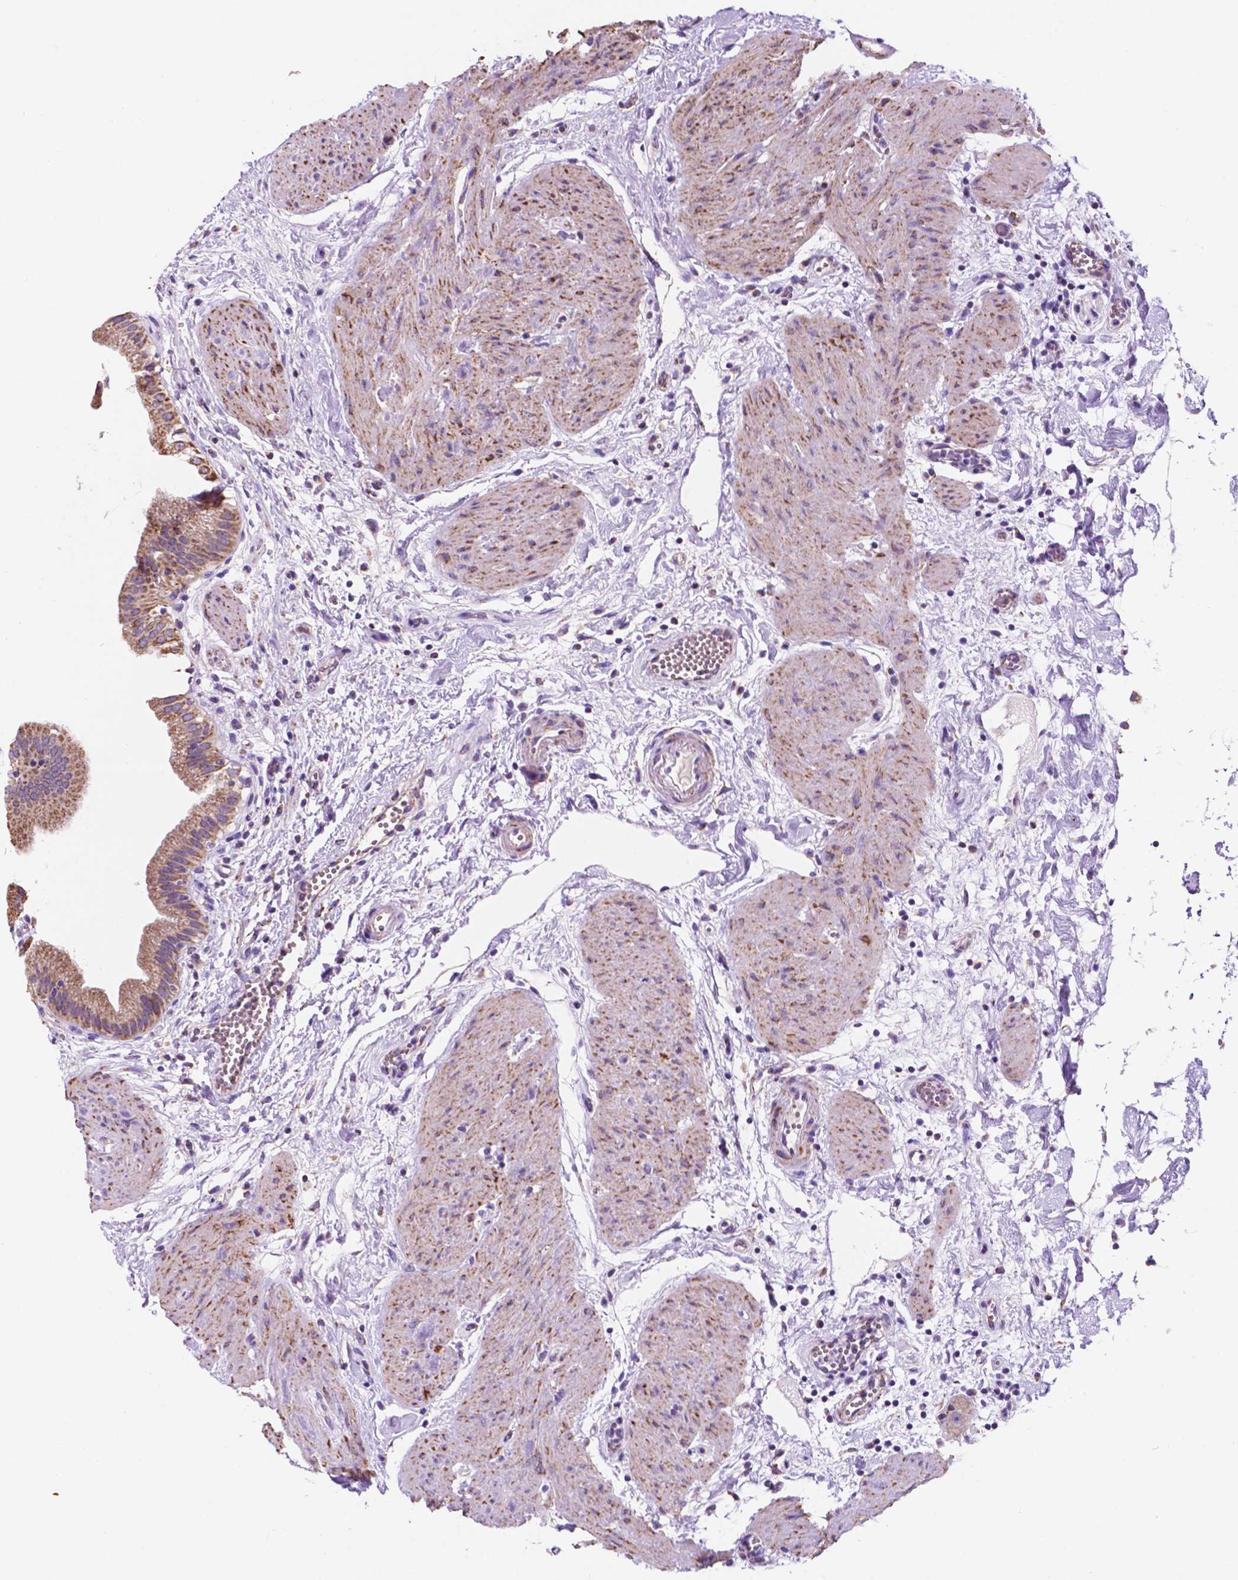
{"staining": {"intensity": "moderate", "quantity": ">75%", "location": "cytoplasmic/membranous"}, "tissue": "gallbladder", "cell_type": "Glandular cells", "image_type": "normal", "snomed": [{"axis": "morphology", "description": "Normal tissue, NOS"}, {"axis": "topography", "description": "Gallbladder"}], "caption": "Gallbladder stained with immunohistochemistry (IHC) reveals moderate cytoplasmic/membranous positivity in approximately >75% of glandular cells. (Stains: DAB (3,3'-diaminobenzidine) in brown, nuclei in blue, Microscopy: brightfield microscopy at high magnification).", "gene": "TRPV5", "patient": {"sex": "female", "age": 65}}